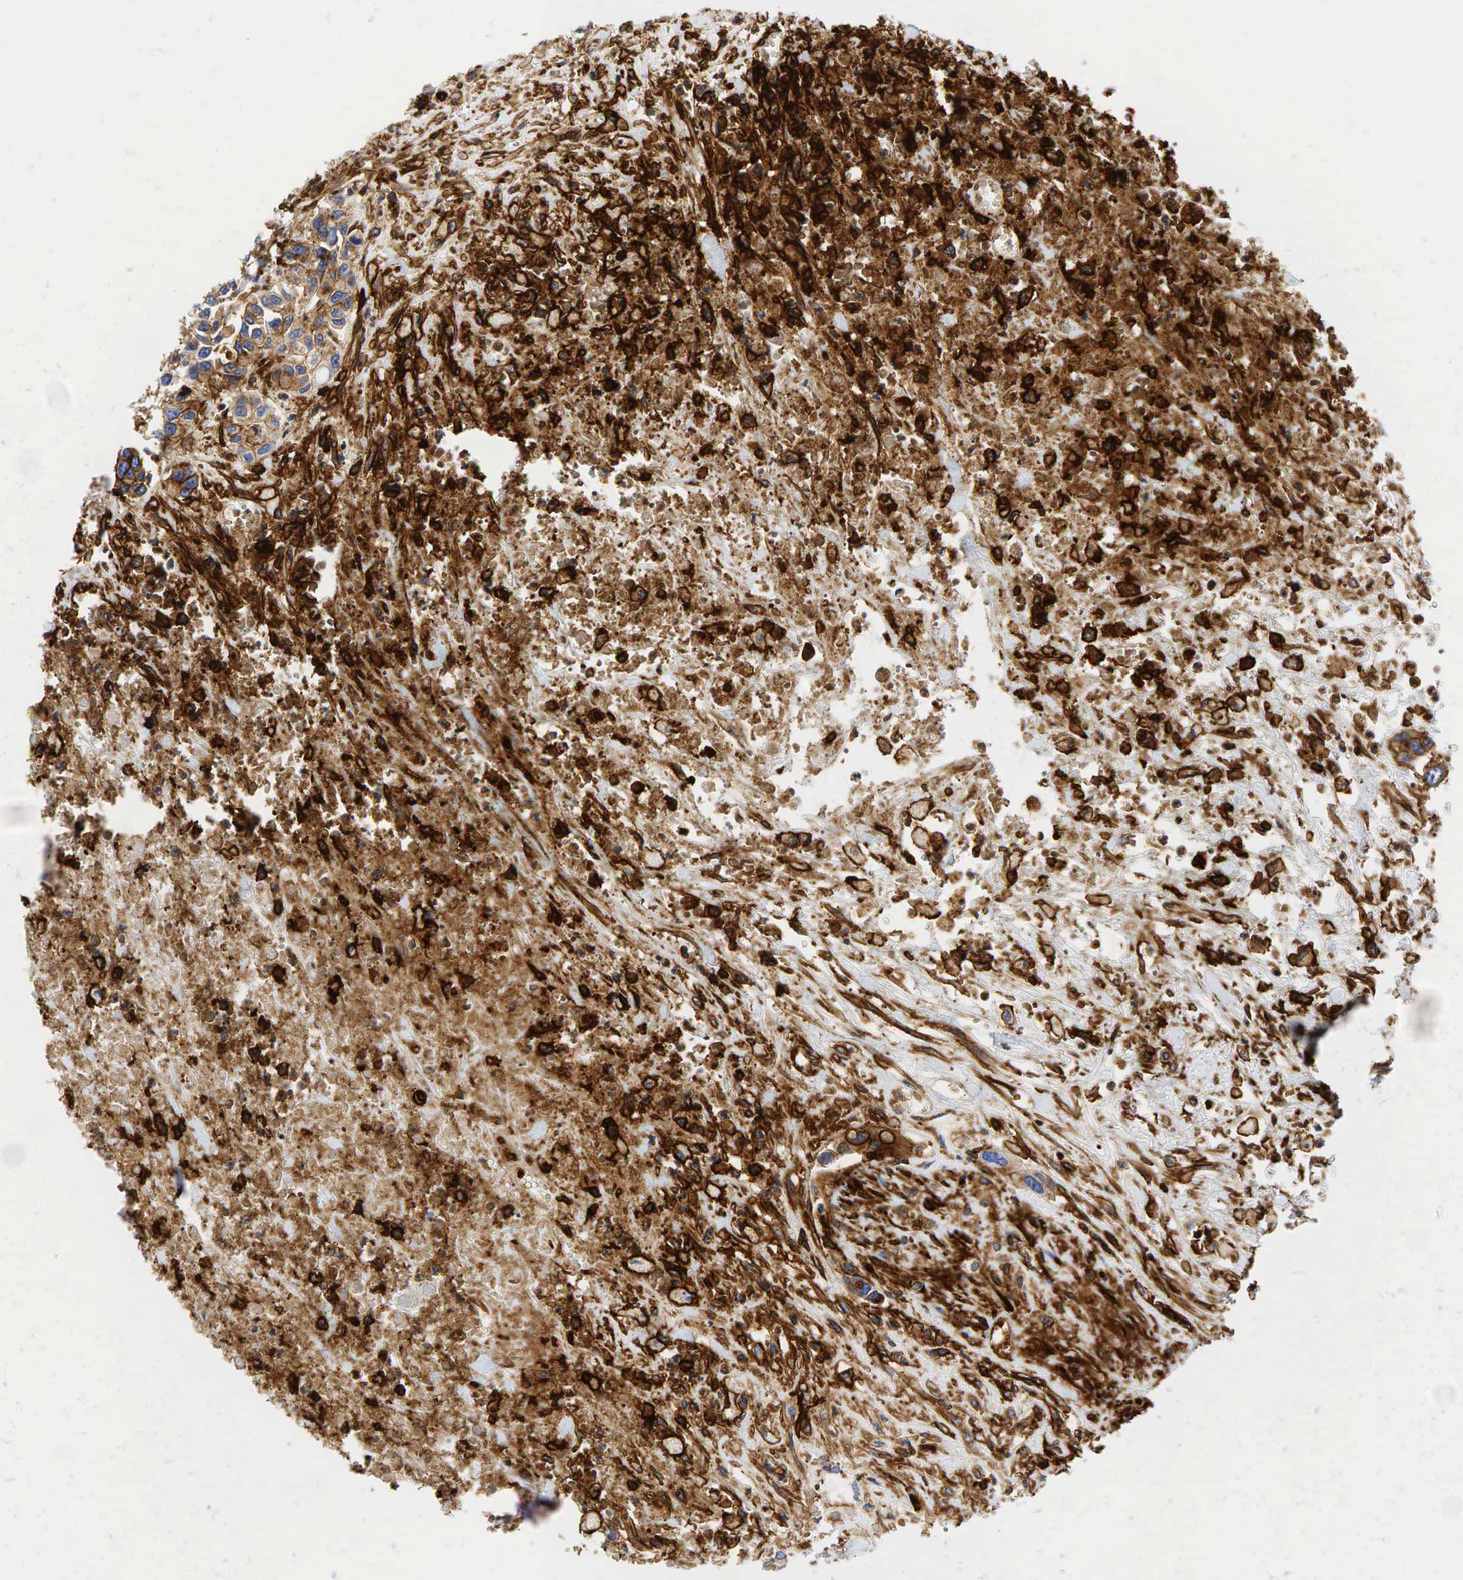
{"staining": {"intensity": "strong", "quantity": ">75%", "location": "cytoplasmic/membranous"}, "tissue": "urothelial cancer", "cell_type": "Tumor cells", "image_type": "cancer", "snomed": [{"axis": "morphology", "description": "Urothelial carcinoma, High grade"}, {"axis": "topography", "description": "Urinary bladder"}], "caption": "Immunohistochemical staining of high-grade urothelial carcinoma reveals strong cytoplasmic/membranous protein positivity in approximately >75% of tumor cells. The staining was performed using DAB (3,3'-diaminobenzidine) to visualize the protein expression in brown, while the nuclei were stained in blue with hematoxylin (Magnification: 20x).", "gene": "CD44", "patient": {"sex": "male", "age": 86}}